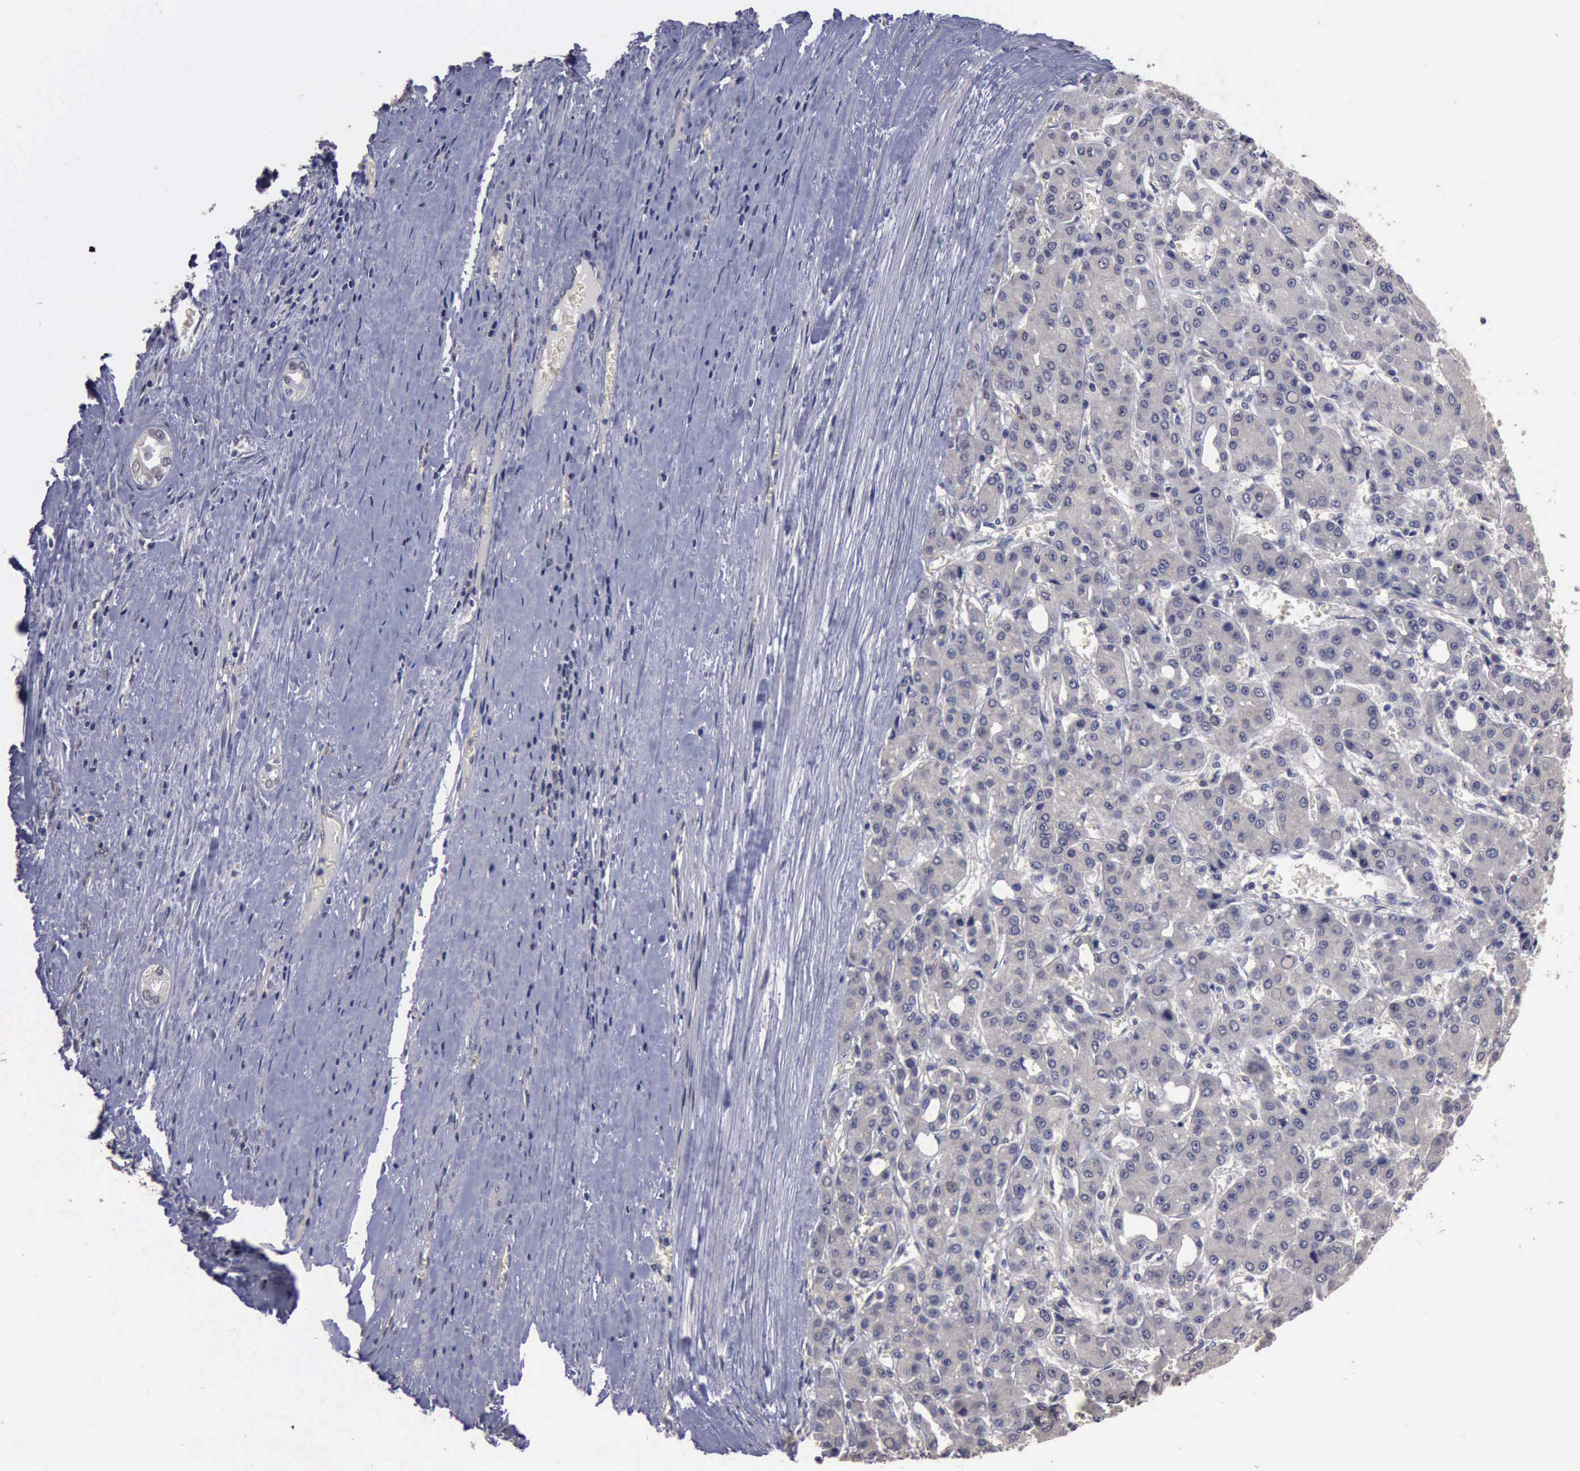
{"staining": {"intensity": "negative", "quantity": "none", "location": "none"}, "tissue": "liver cancer", "cell_type": "Tumor cells", "image_type": "cancer", "snomed": [{"axis": "morphology", "description": "Carcinoma, Hepatocellular, NOS"}, {"axis": "topography", "description": "Liver"}], "caption": "Liver cancer stained for a protein using immunohistochemistry (IHC) reveals no staining tumor cells.", "gene": "CRKL", "patient": {"sex": "male", "age": 69}}